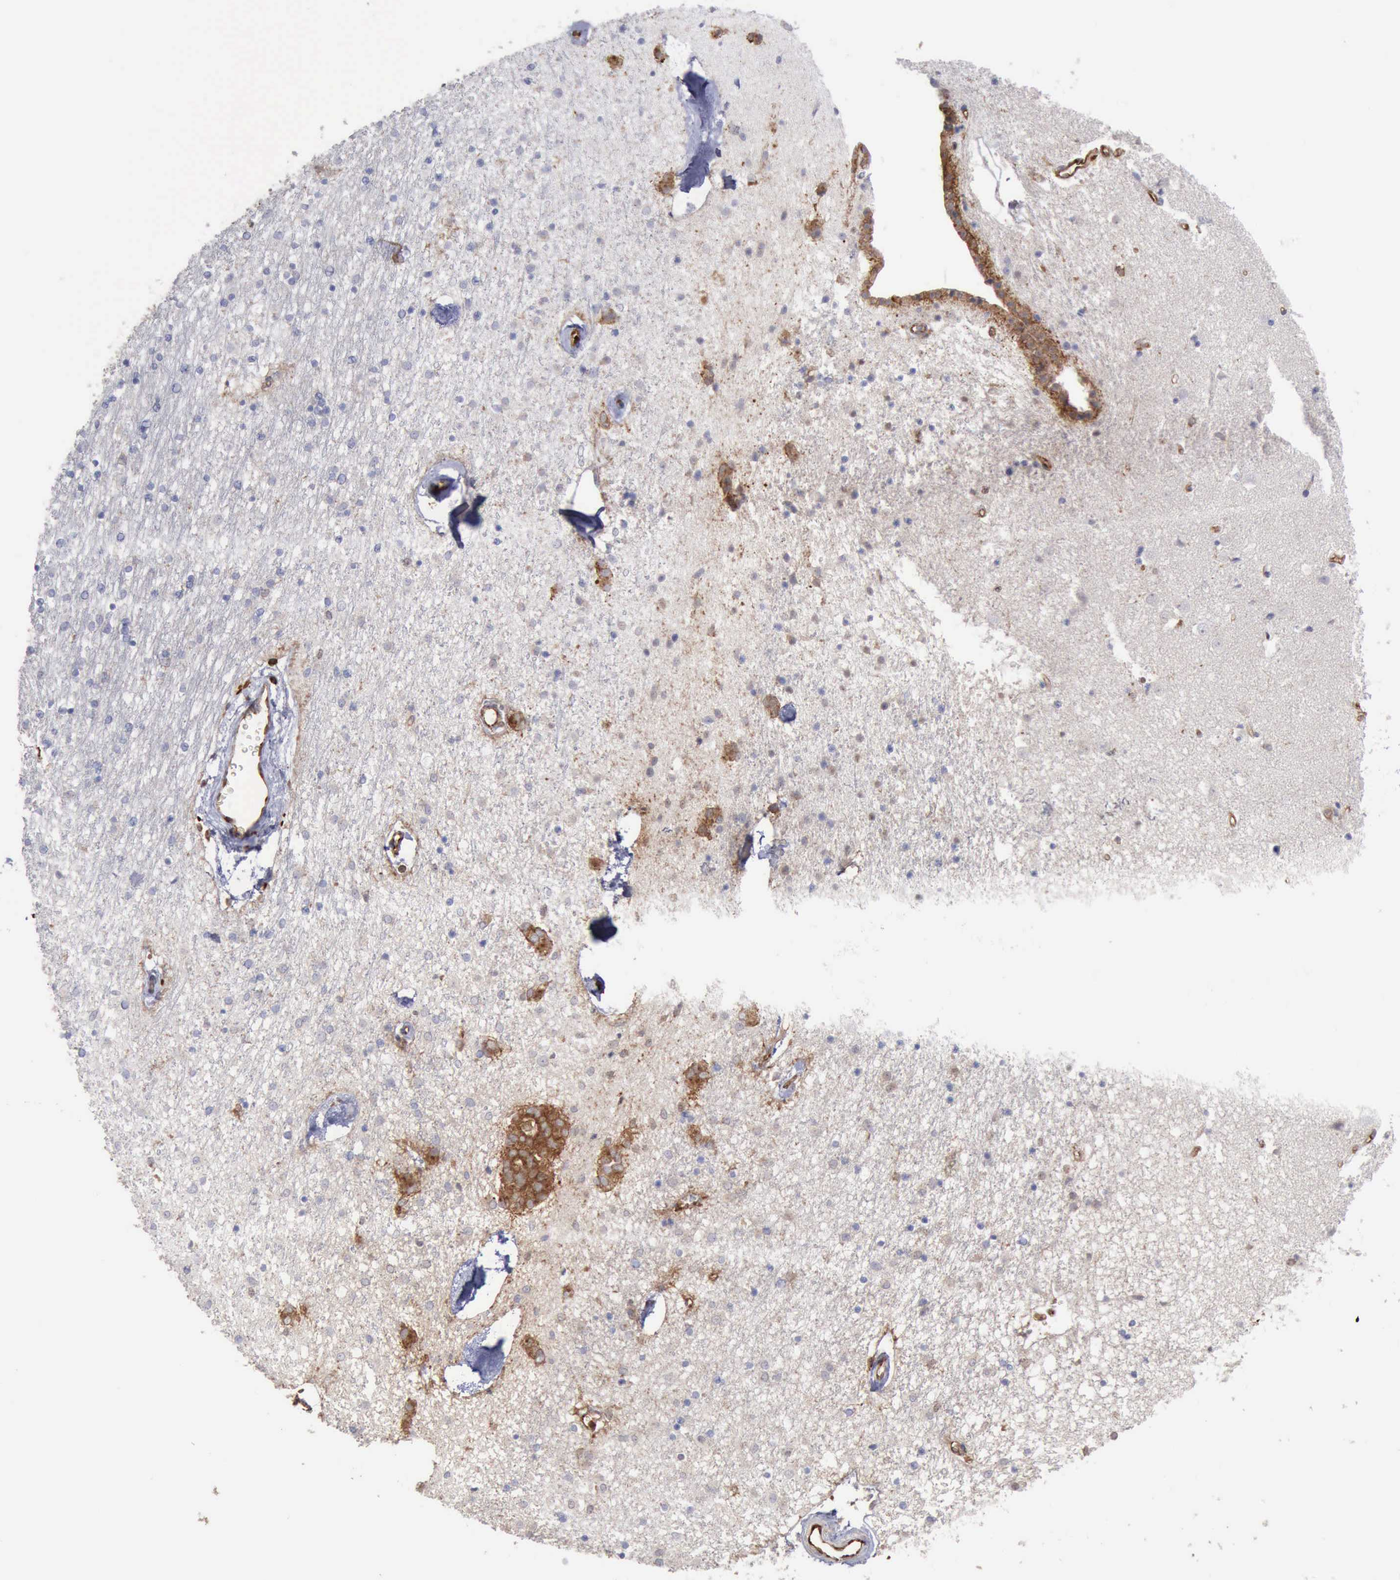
{"staining": {"intensity": "negative", "quantity": "none", "location": "none"}, "tissue": "caudate", "cell_type": "Glial cells", "image_type": "normal", "snomed": [{"axis": "morphology", "description": "Normal tissue, NOS"}, {"axis": "topography", "description": "Smooth muscle"}], "caption": "Immunohistochemistry (IHC) micrograph of benign caudate stained for a protein (brown), which exhibits no expression in glial cells.", "gene": "PDCD4", "patient": {"sex": "male", "age": 84}}